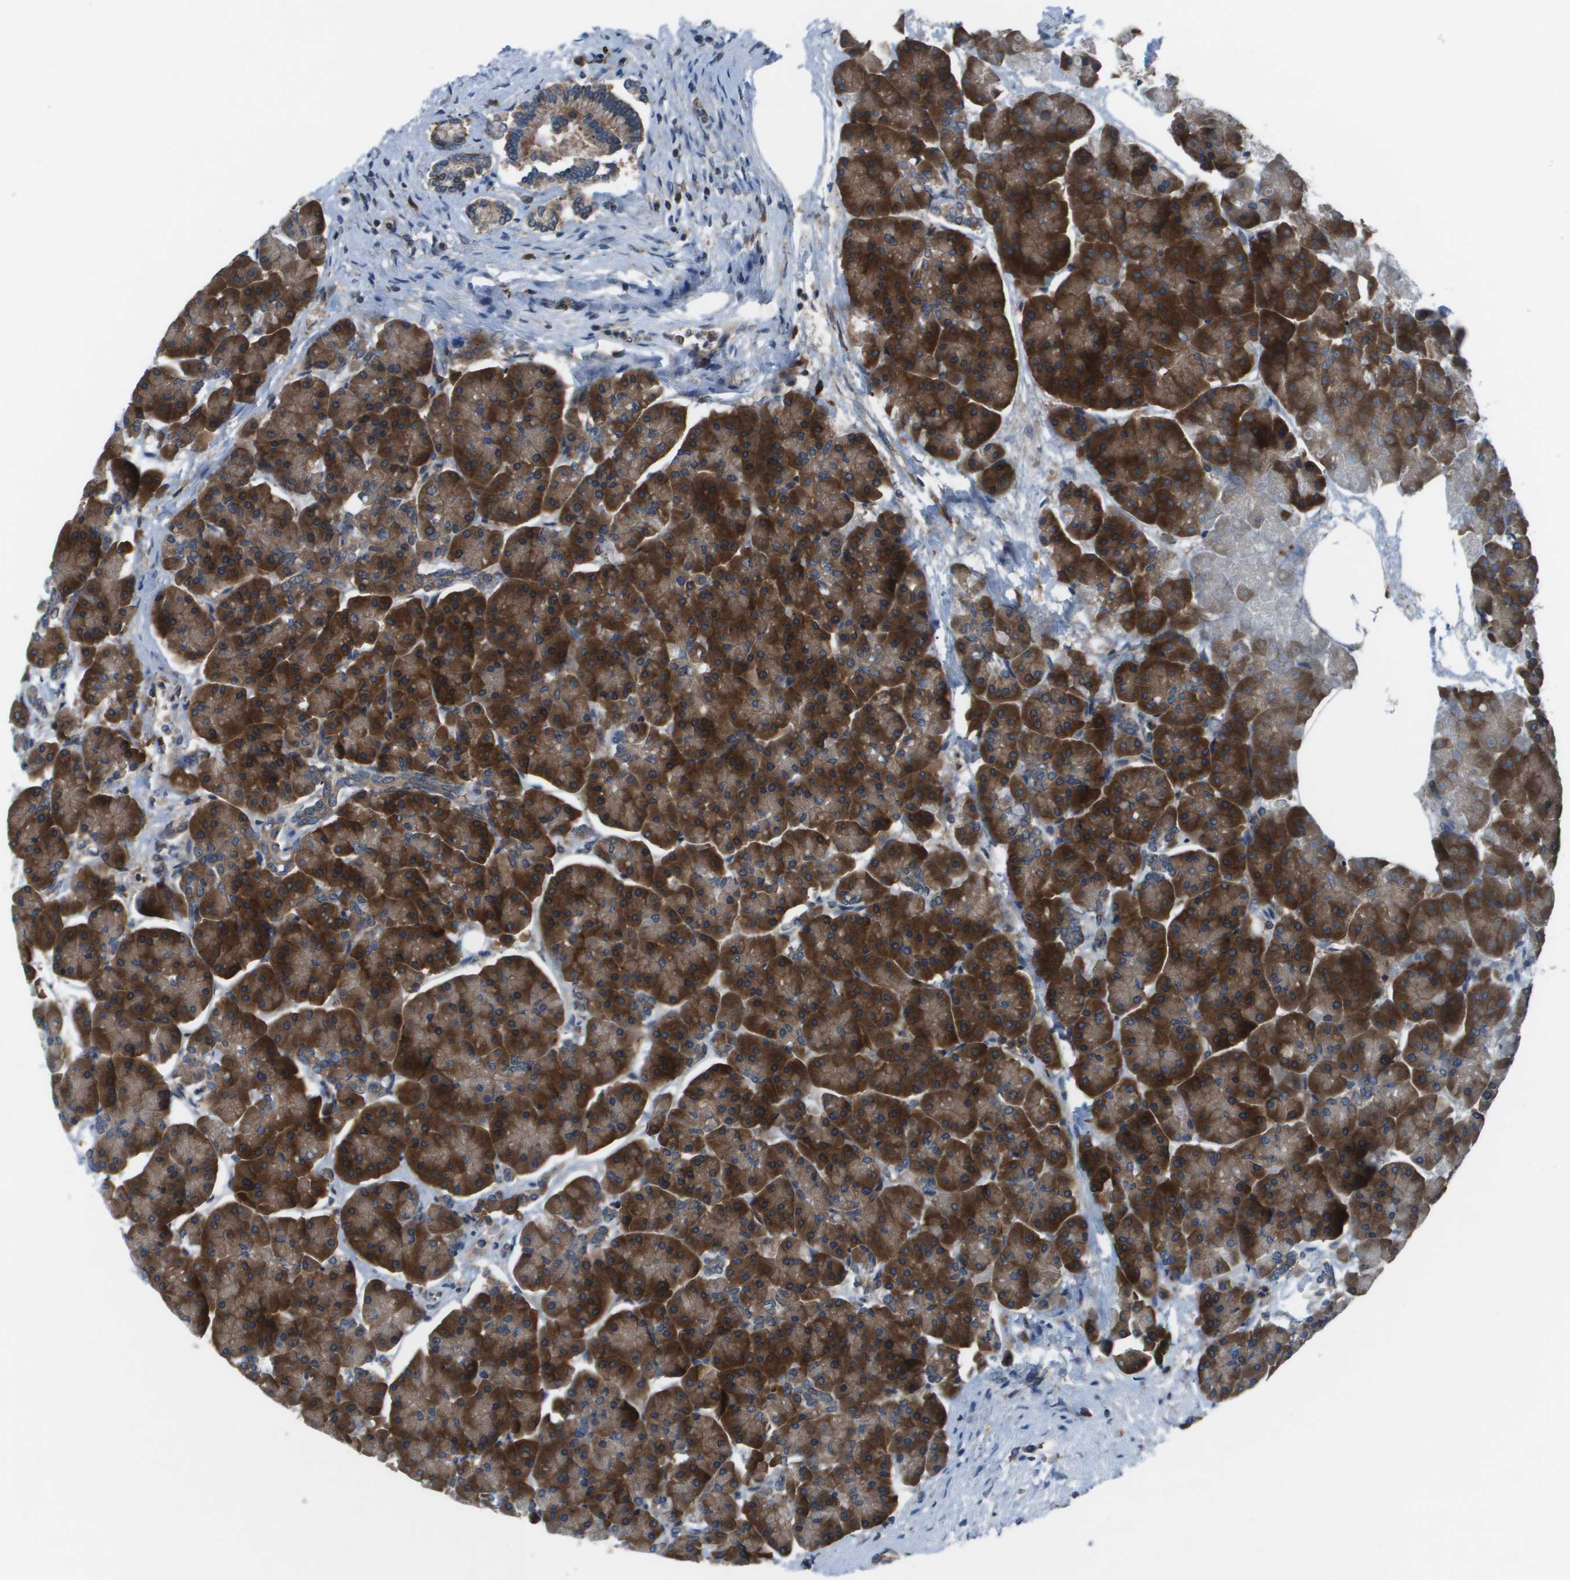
{"staining": {"intensity": "strong", "quantity": ">75%", "location": "cytoplasmic/membranous"}, "tissue": "pancreas", "cell_type": "Exocrine glandular cells", "image_type": "normal", "snomed": [{"axis": "morphology", "description": "Normal tissue, NOS"}, {"axis": "topography", "description": "Pancreas"}], "caption": "This image displays immunohistochemistry (IHC) staining of normal human pancreas, with high strong cytoplasmic/membranous staining in about >75% of exocrine glandular cells.", "gene": "EIF3B", "patient": {"sex": "female", "age": 70}}